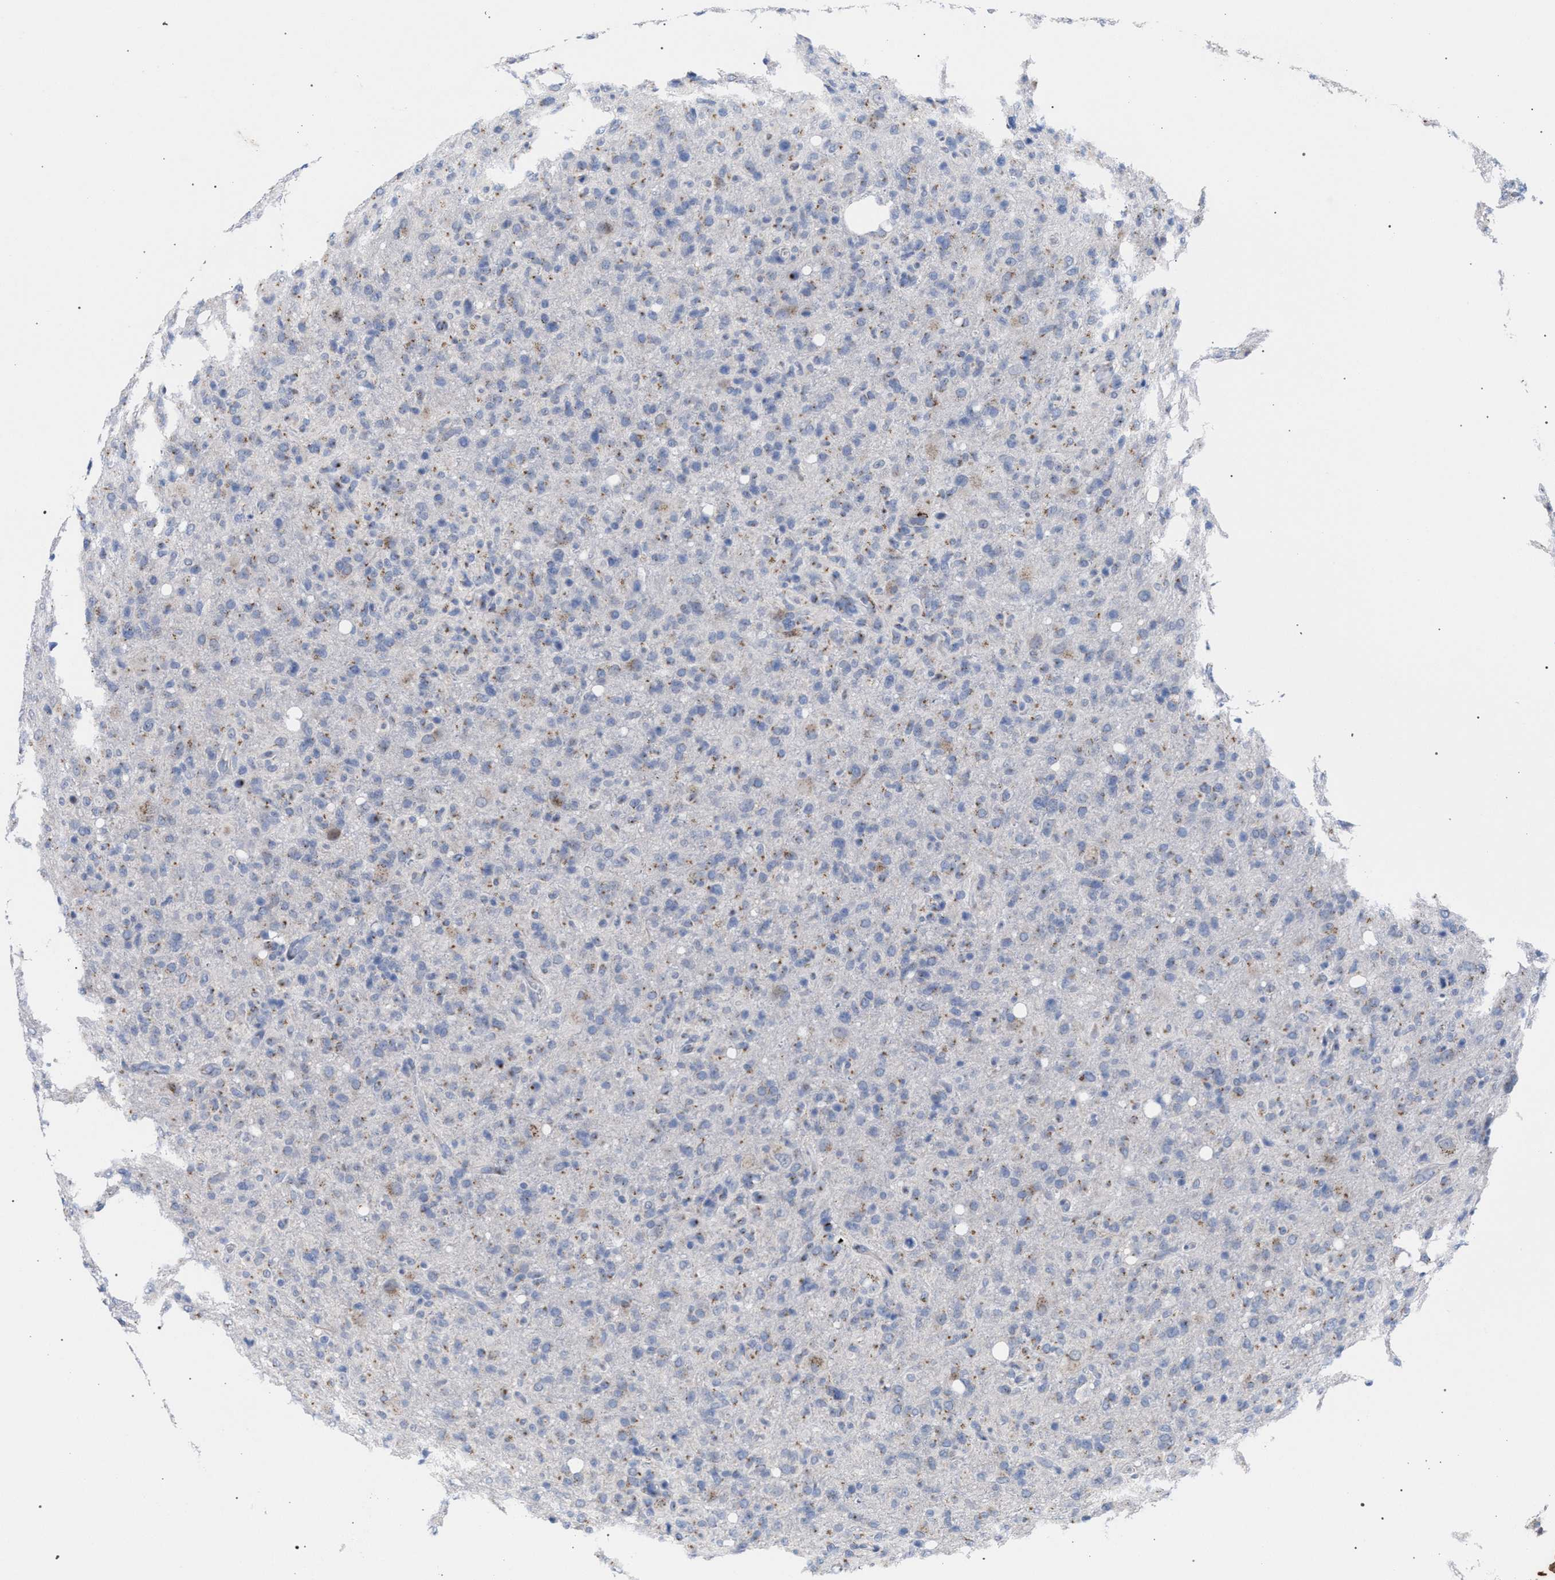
{"staining": {"intensity": "weak", "quantity": "<25%", "location": "cytoplasmic/membranous"}, "tissue": "glioma", "cell_type": "Tumor cells", "image_type": "cancer", "snomed": [{"axis": "morphology", "description": "Glioma, malignant, High grade"}, {"axis": "topography", "description": "Brain"}], "caption": "An immunohistochemistry histopathology image of malignant glioma (high-grade) is shown. There is no staining in tumor cells of malignant glioma (high-grade). (DAB (3,3'-diaminobenzidine) immunohistochemistry (IHC) with hematoxylin counter stain).", "gene": "GOLGA2", "patient": {"sex": "female", "age": 57}}